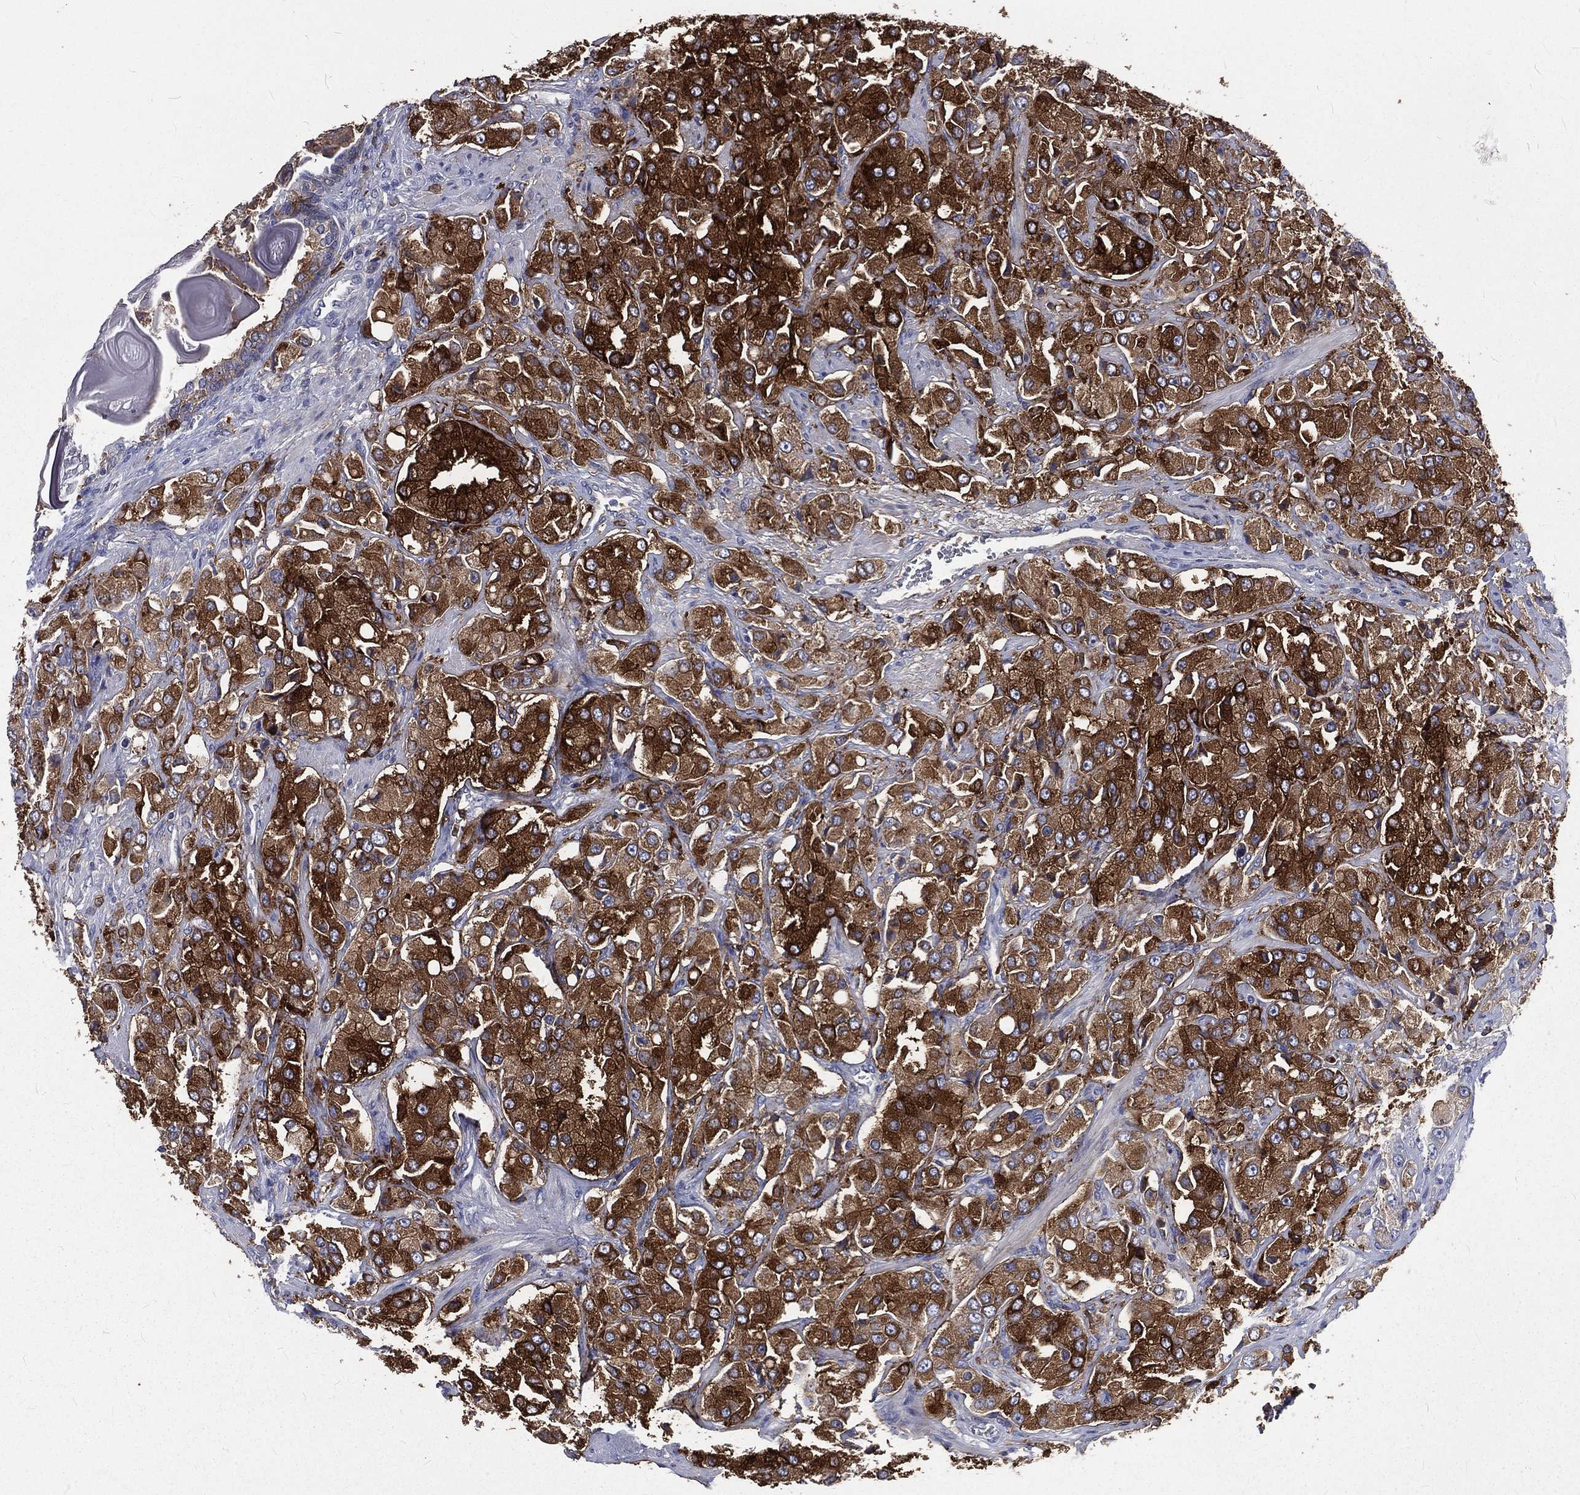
{"staining": {"intensity": "strong", "quantity": ">75%", "location": "cytoplasmic/membranous"}, "tissue": "prostate cancer", "cell_type": "Tumor cells", "image_type": "cancer", "snomed": [{"axis": "morphology", "description": "Adenocarcinoma, NOS"}, {"axis": "topography", "description": "Prostate and seminal vesicle, NOS"}, {"axis": "topography", "description": "Prostate"}], "caption": "Immunohistochemistry (IHC) of prostate cancer exhibits high levels of strong cytoplasmic/membranous expression in about >75% of tumor cells.", "gene": "BASP1", "patient": {"sex": "male", "age": 64}}